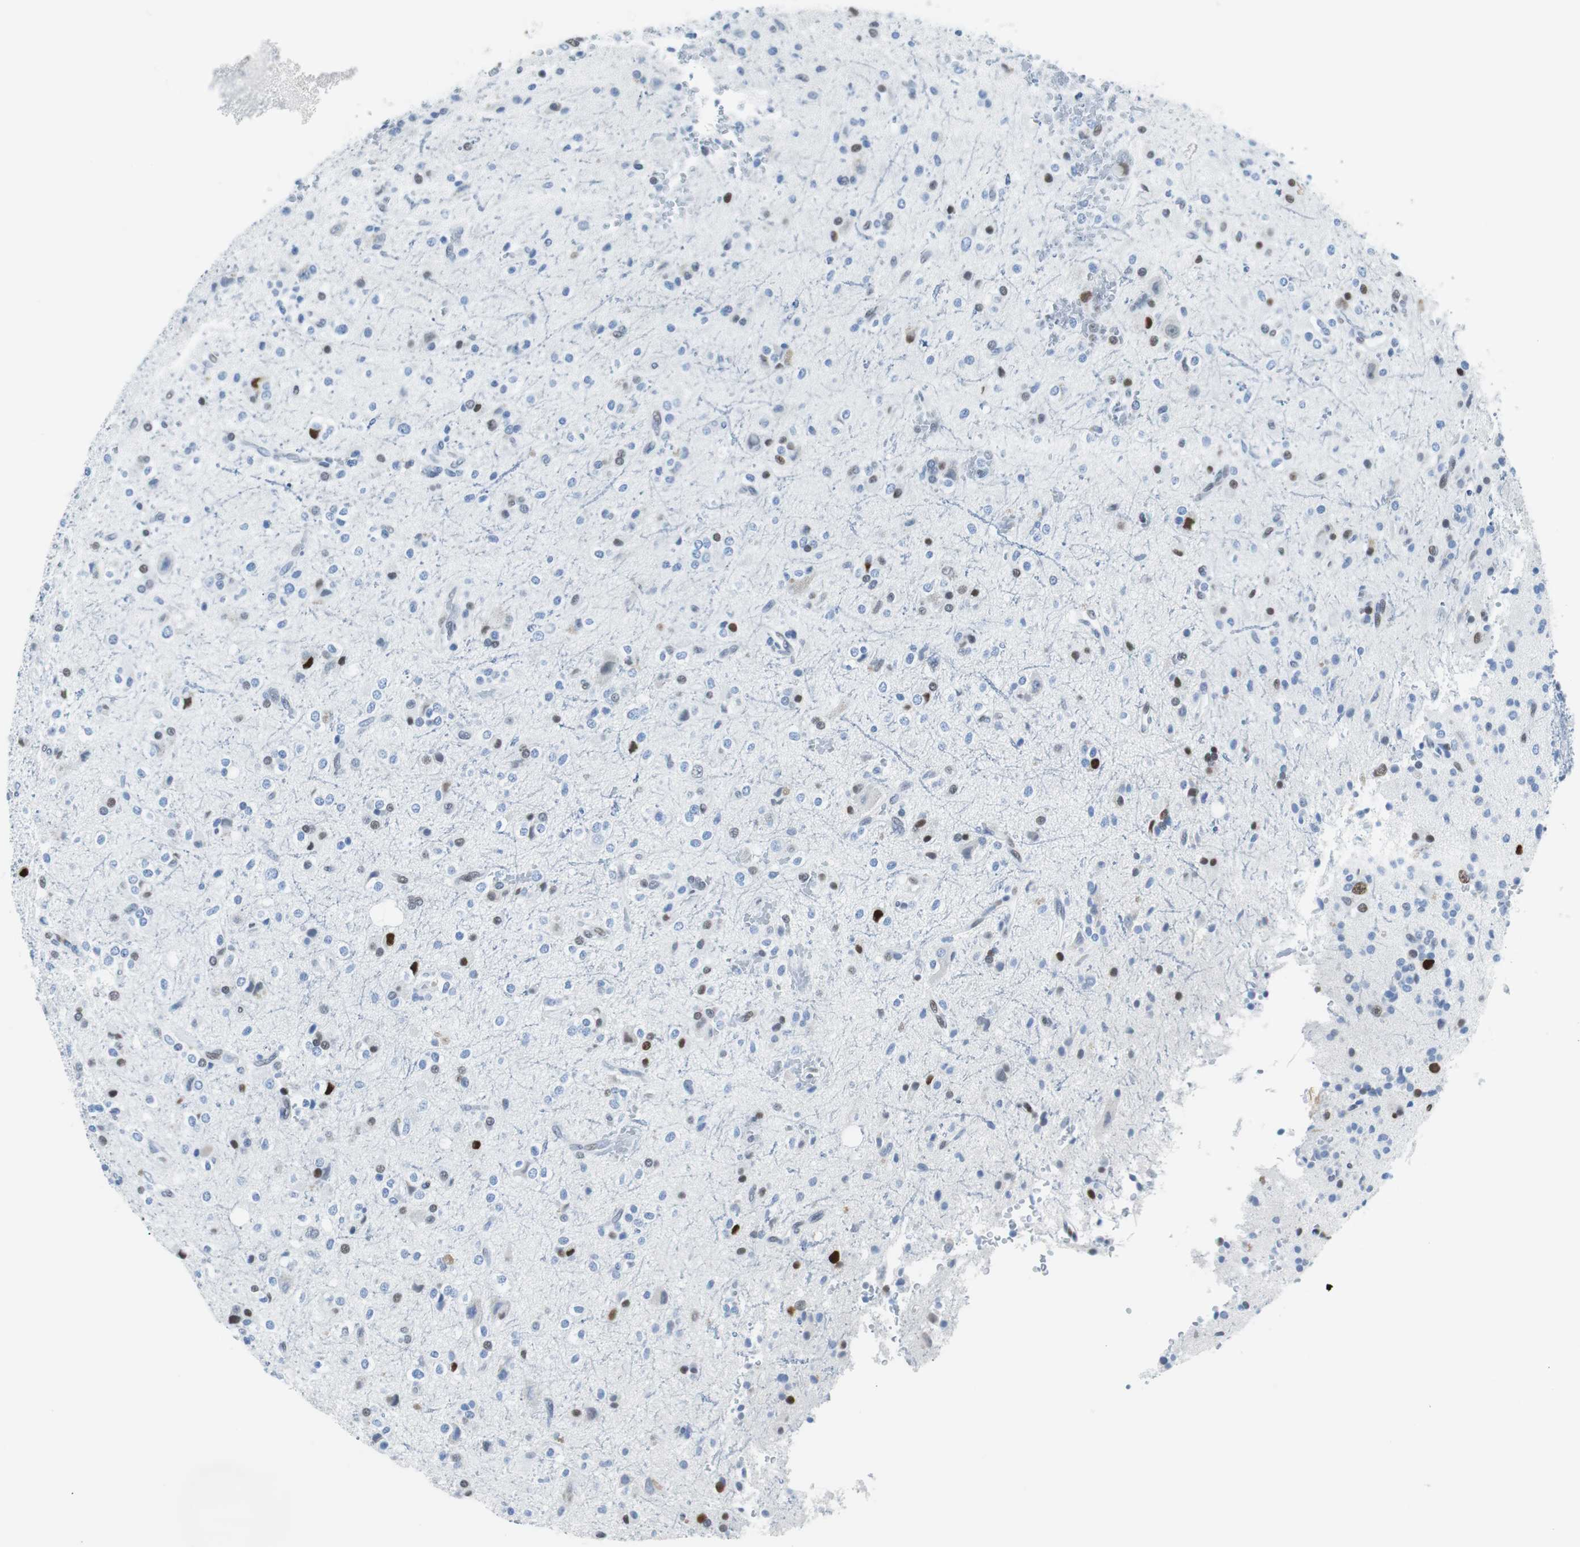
{"staining": {"intensity": "weak", "quantity": "<25%", "location": "nuclear"}, "tissue": "glioma", "cell_type": "Tumor cells", "image_type": "cancer", "snomed": [{"axis": "morphology", "description": "Glioma, malignant, High grade"}, {"axis": "topography", "description": "Brain"}], "caption": "Immunohistochemistry (IHC) image of glioma stained for a protein (brown), which shows no staining in tumor cells.", "gene": "JUN", "patient": {"sex": "male", "age": 47}}